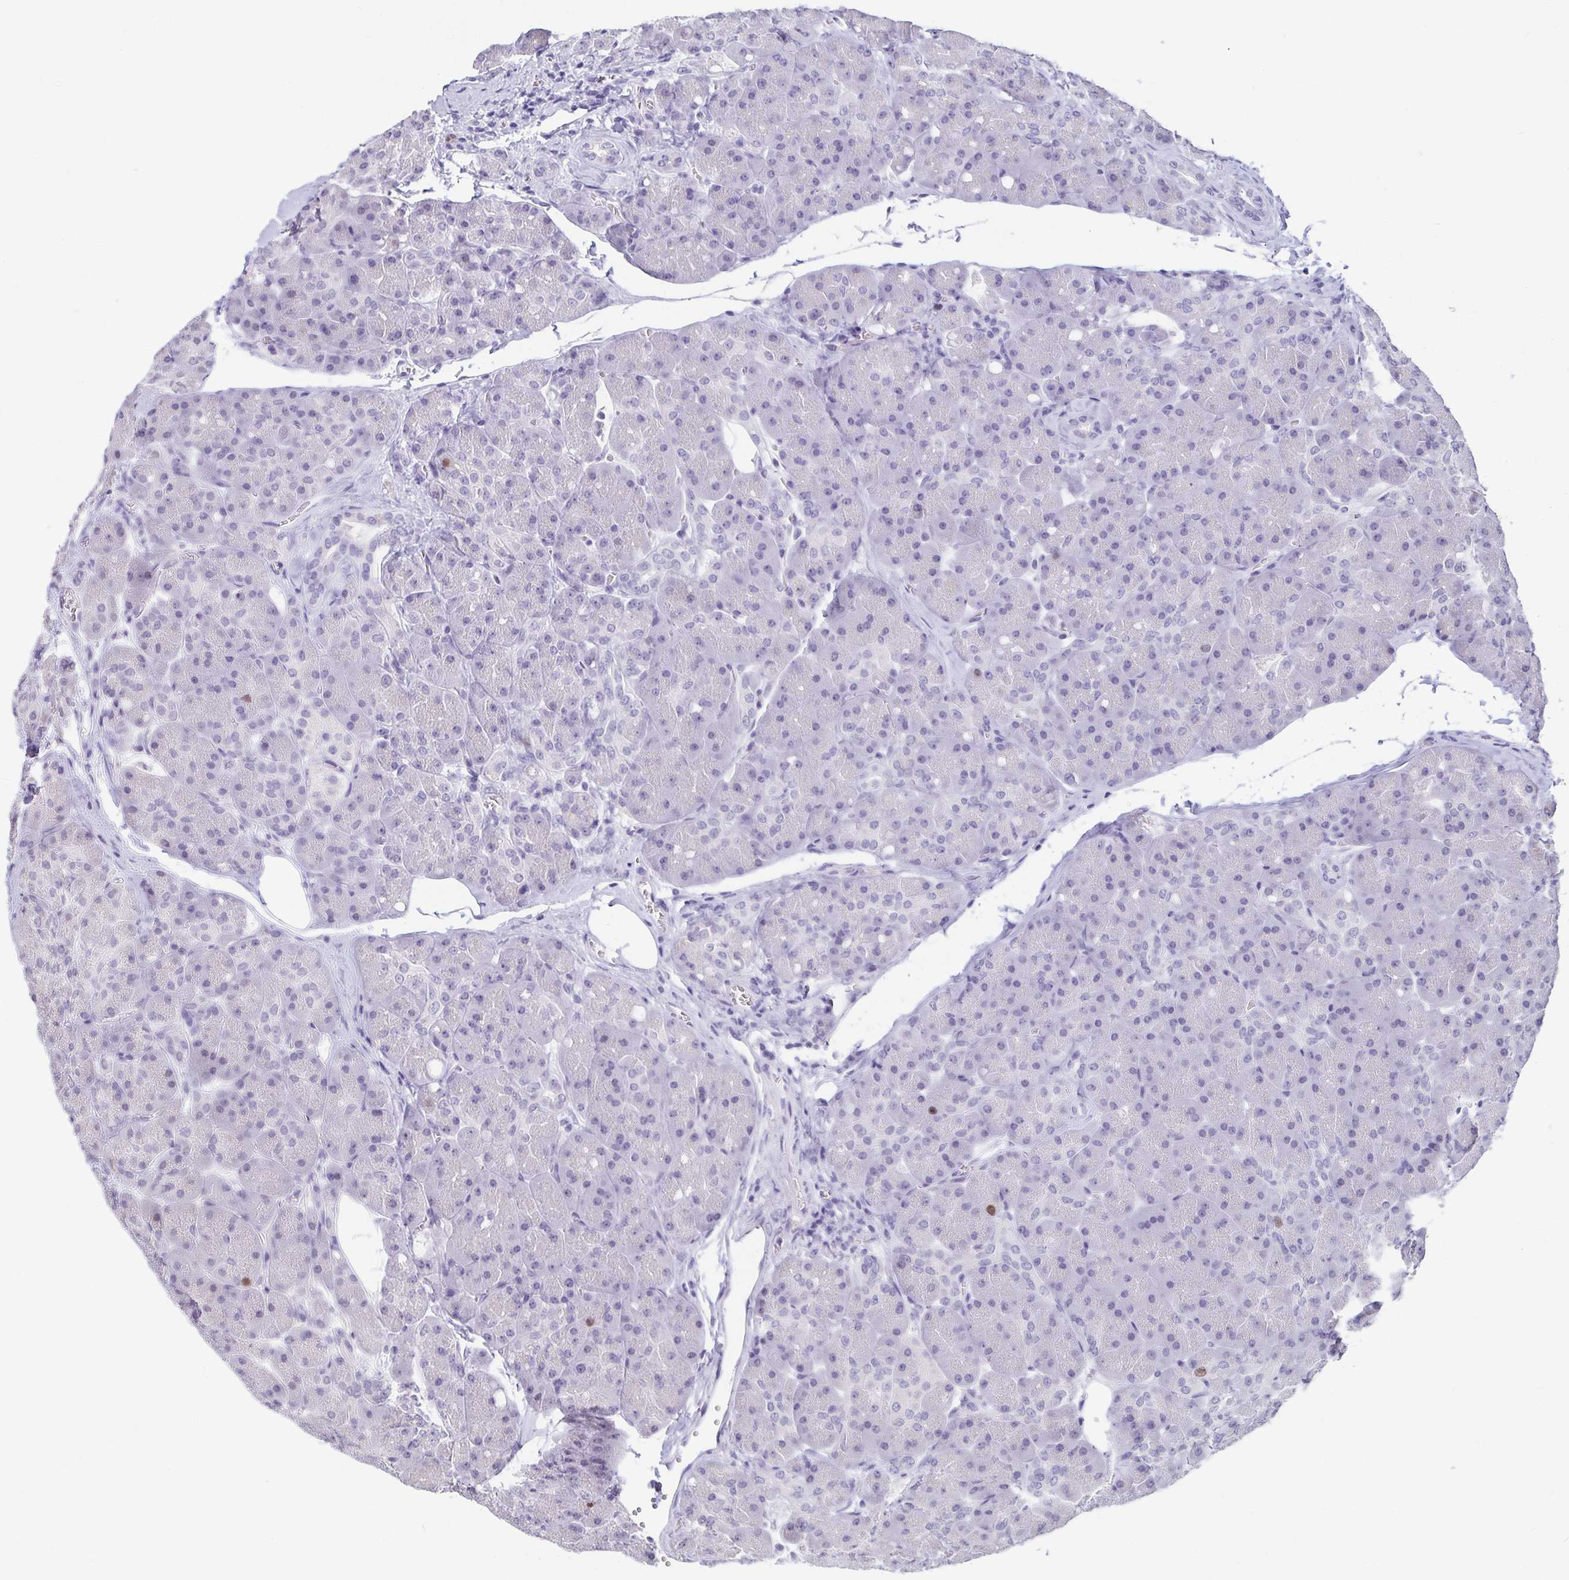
{"staining": {"intensity": "negative", "quantity": "none", "location": "none"}, "tissue": "pancreas", "cell_type": "Exocrine glandular cells", "image_type": "normal", "snomed": [{"axis": "morphology", "description": "Normal tissue, NOS"}, {"axis": "topography", "description": "Pancreas"}], "caption": "The micrograph shows no significant positivity in exocrine glandular cells of pancreas. (Immunohistochemistry (ihc), brightfield microscopy, high magnification).", "gene": "ANLN", "patient": {"sex": "male", "age": 55}}